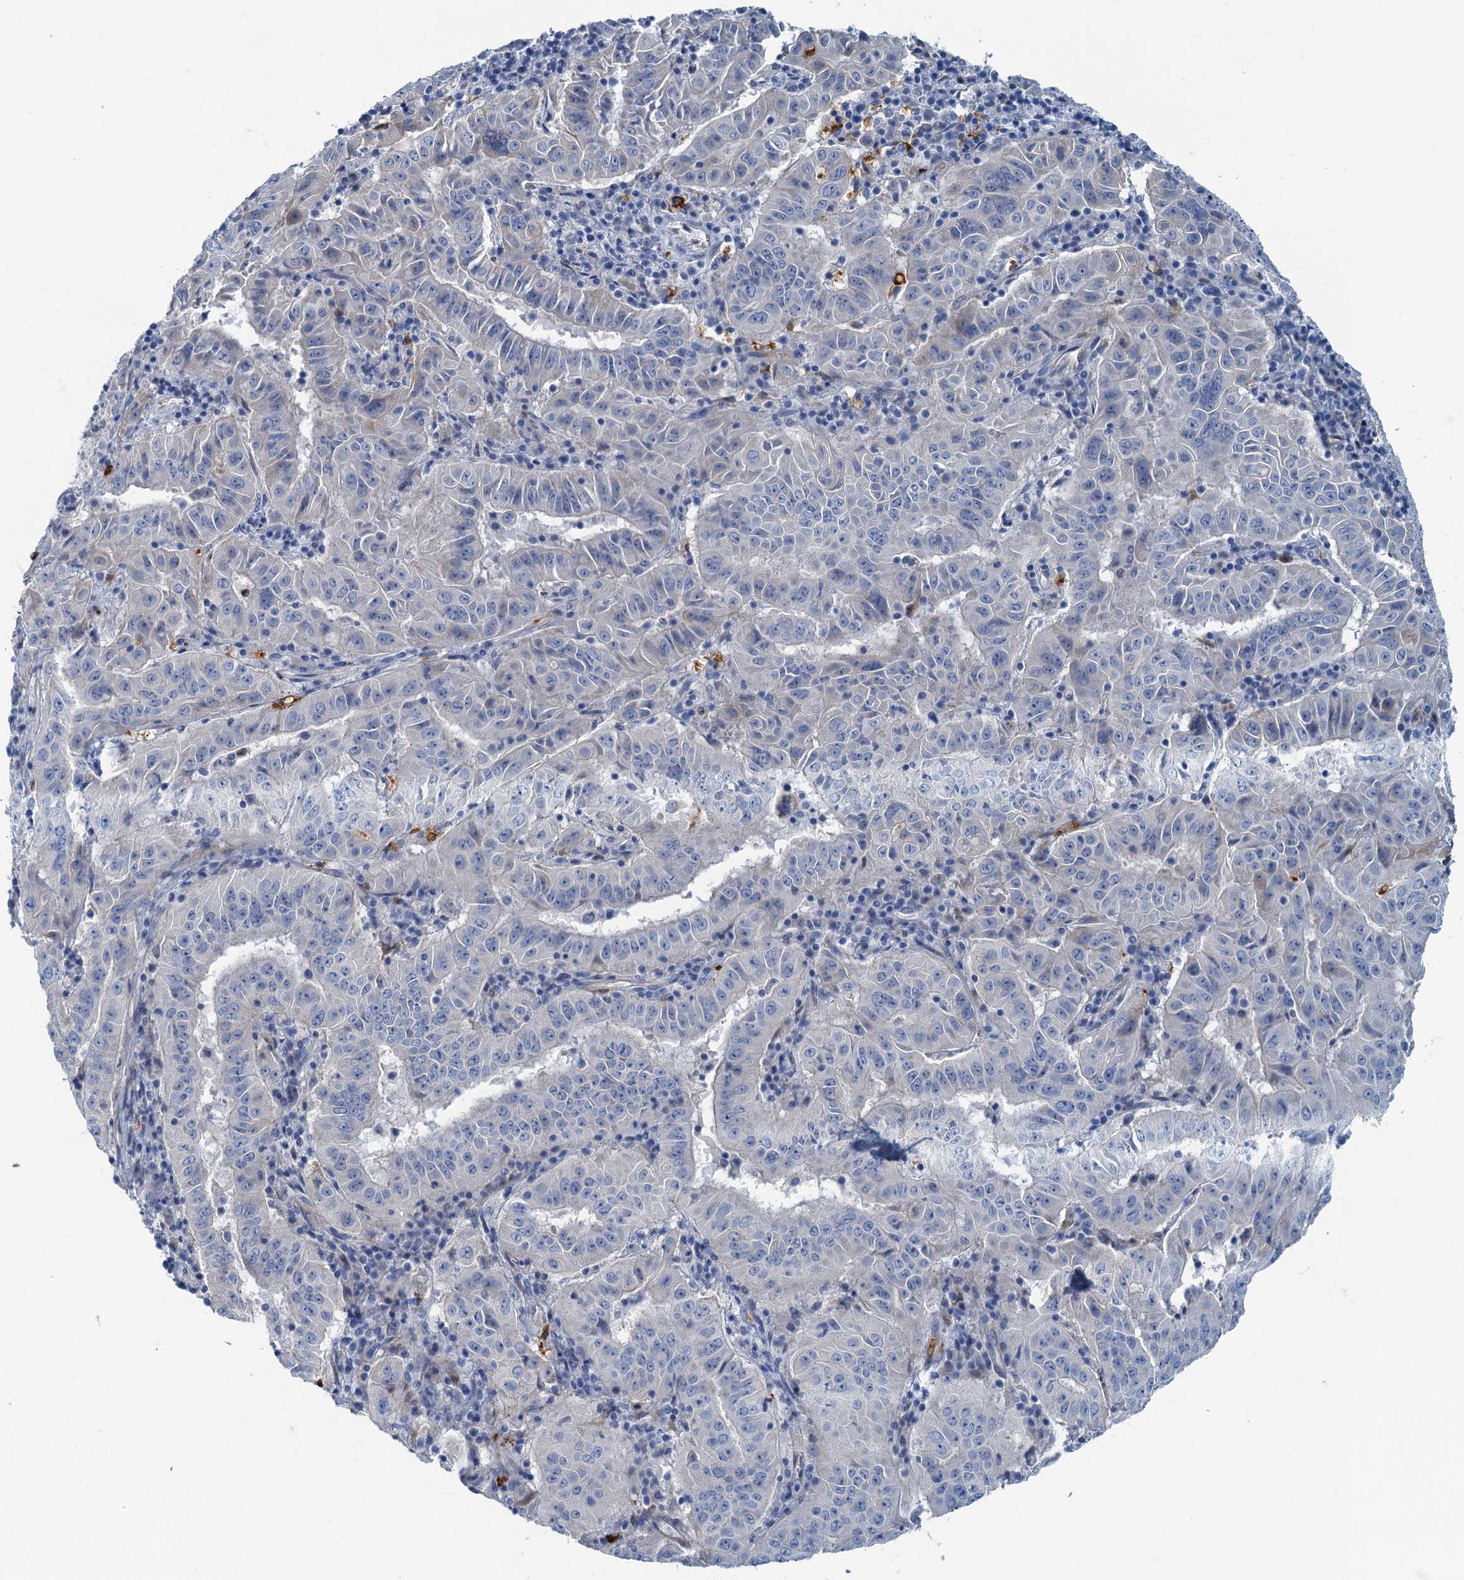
{"staining": {"intensity": "negative", "quantity": "none", "location": "none"}, "tissue": "pancreatic cancer", "cell_type": "Tumor cells", "image_type": "cancer", "snomed": [{"axis": "morphology", "description": "Adenocarcinoma, NOS"}, {"axis": "topography", "description": "Pancreas"}], "caption": "Immunohistochemical staining of adenocarcinoma (pancreatic) exhibits no significant expression in tumor cells.", "gene": "ANKDD1A", "patient": {"sex": "male", "age": 63}}